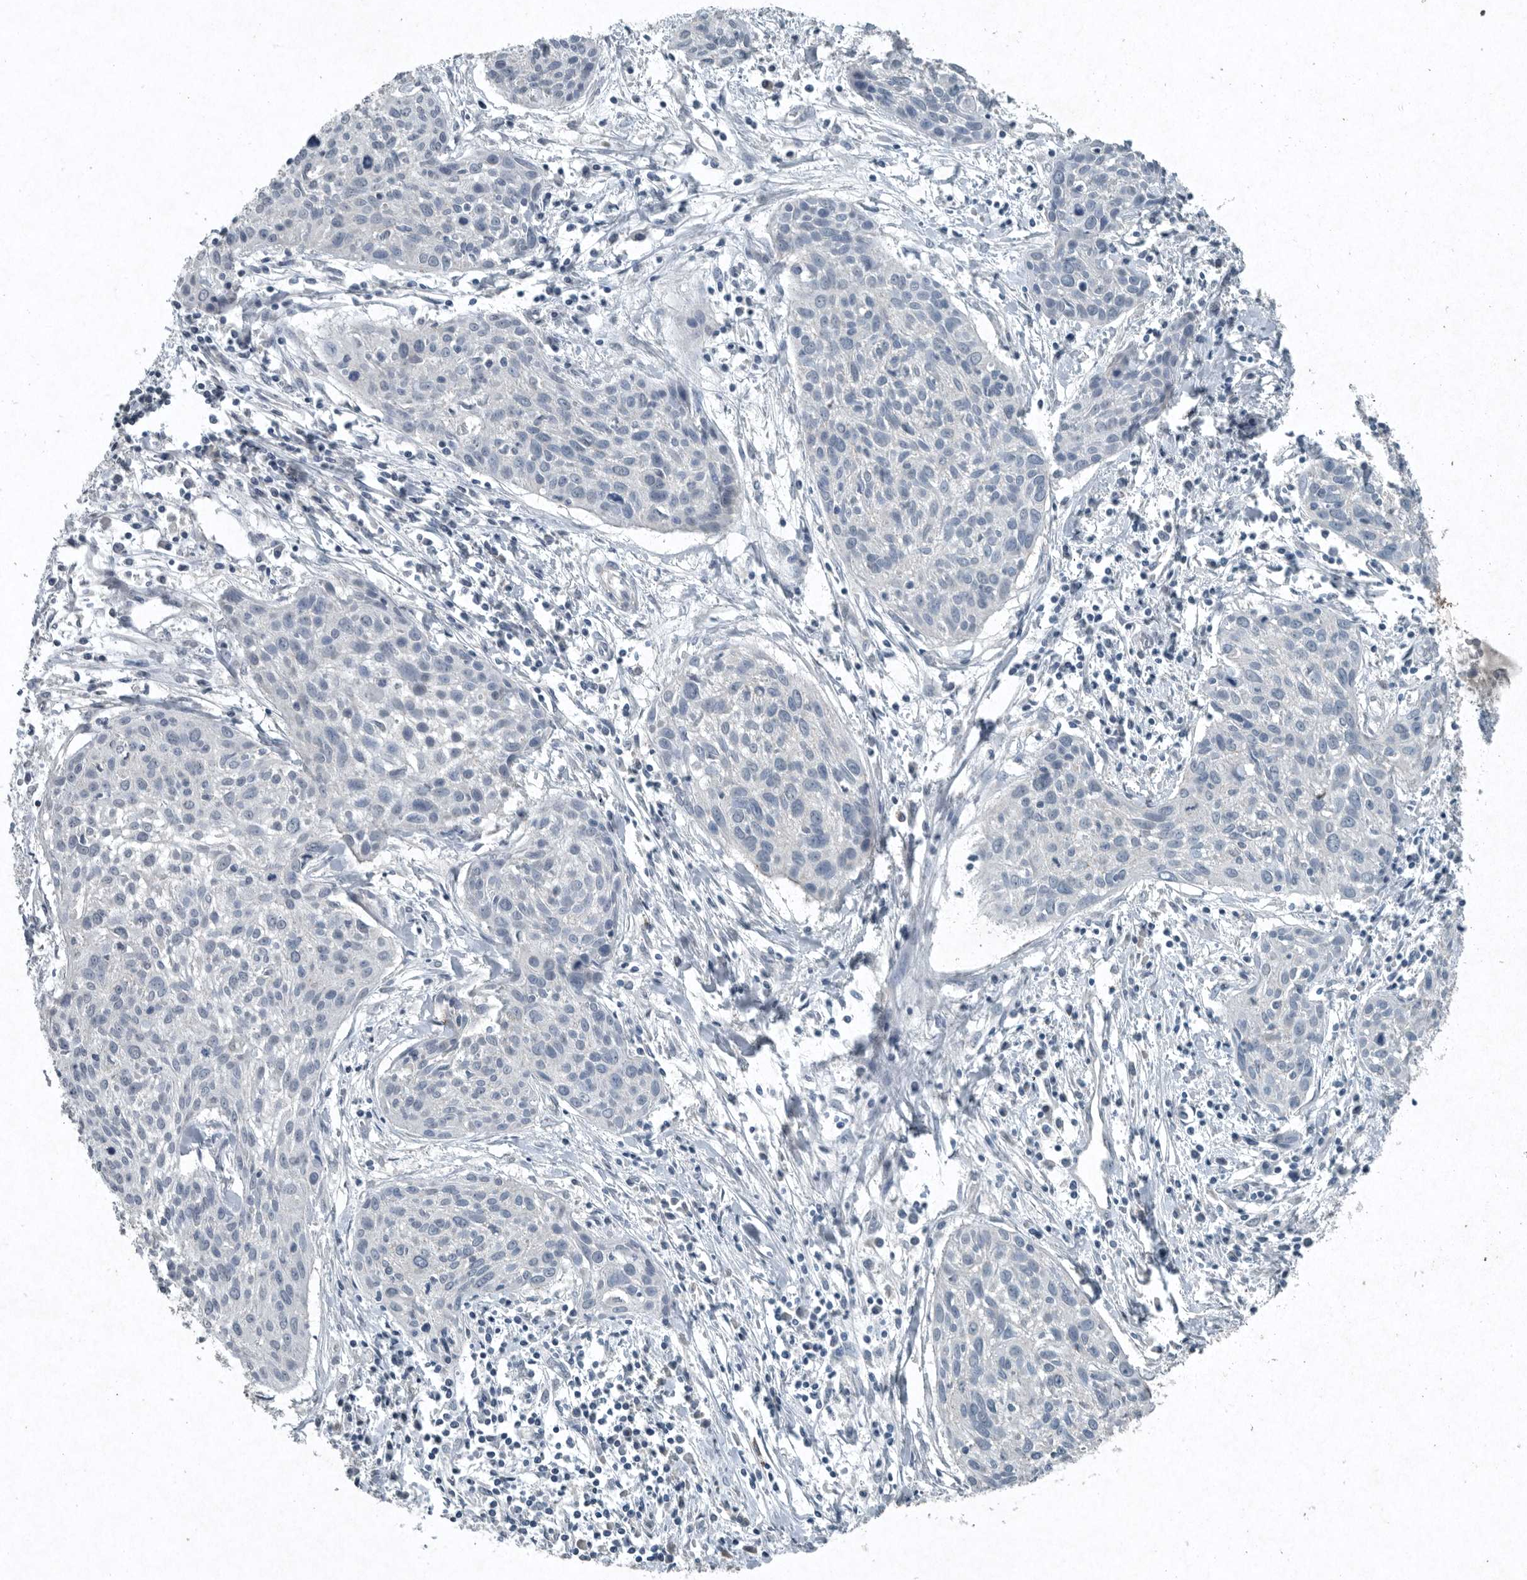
{"staining": {"intensity": "negative", "quantity": "none", "location": "none"}, "tissue": "cervical cancer", "cell_type": "Tumor cells", "image_type": "cancer", "snomed": [{"axis": "morphology", "description": "Squamous cell carcinoma, NOS"}, {"axis": "topography", "description": "Cervix"}], "caption": "Immunohistochemical staining of human cervical cancer (squamous cell carcinoma) reveals no significant positivity in tumor cells. (Stains: DAB (3,3'-diaminobenzidine) IHC with hematoxylin counter stain, Microscopy: brightfield microscopy at high magnification).", "gene": "IL20", "patient": {"sex": "female", "age": 51}}